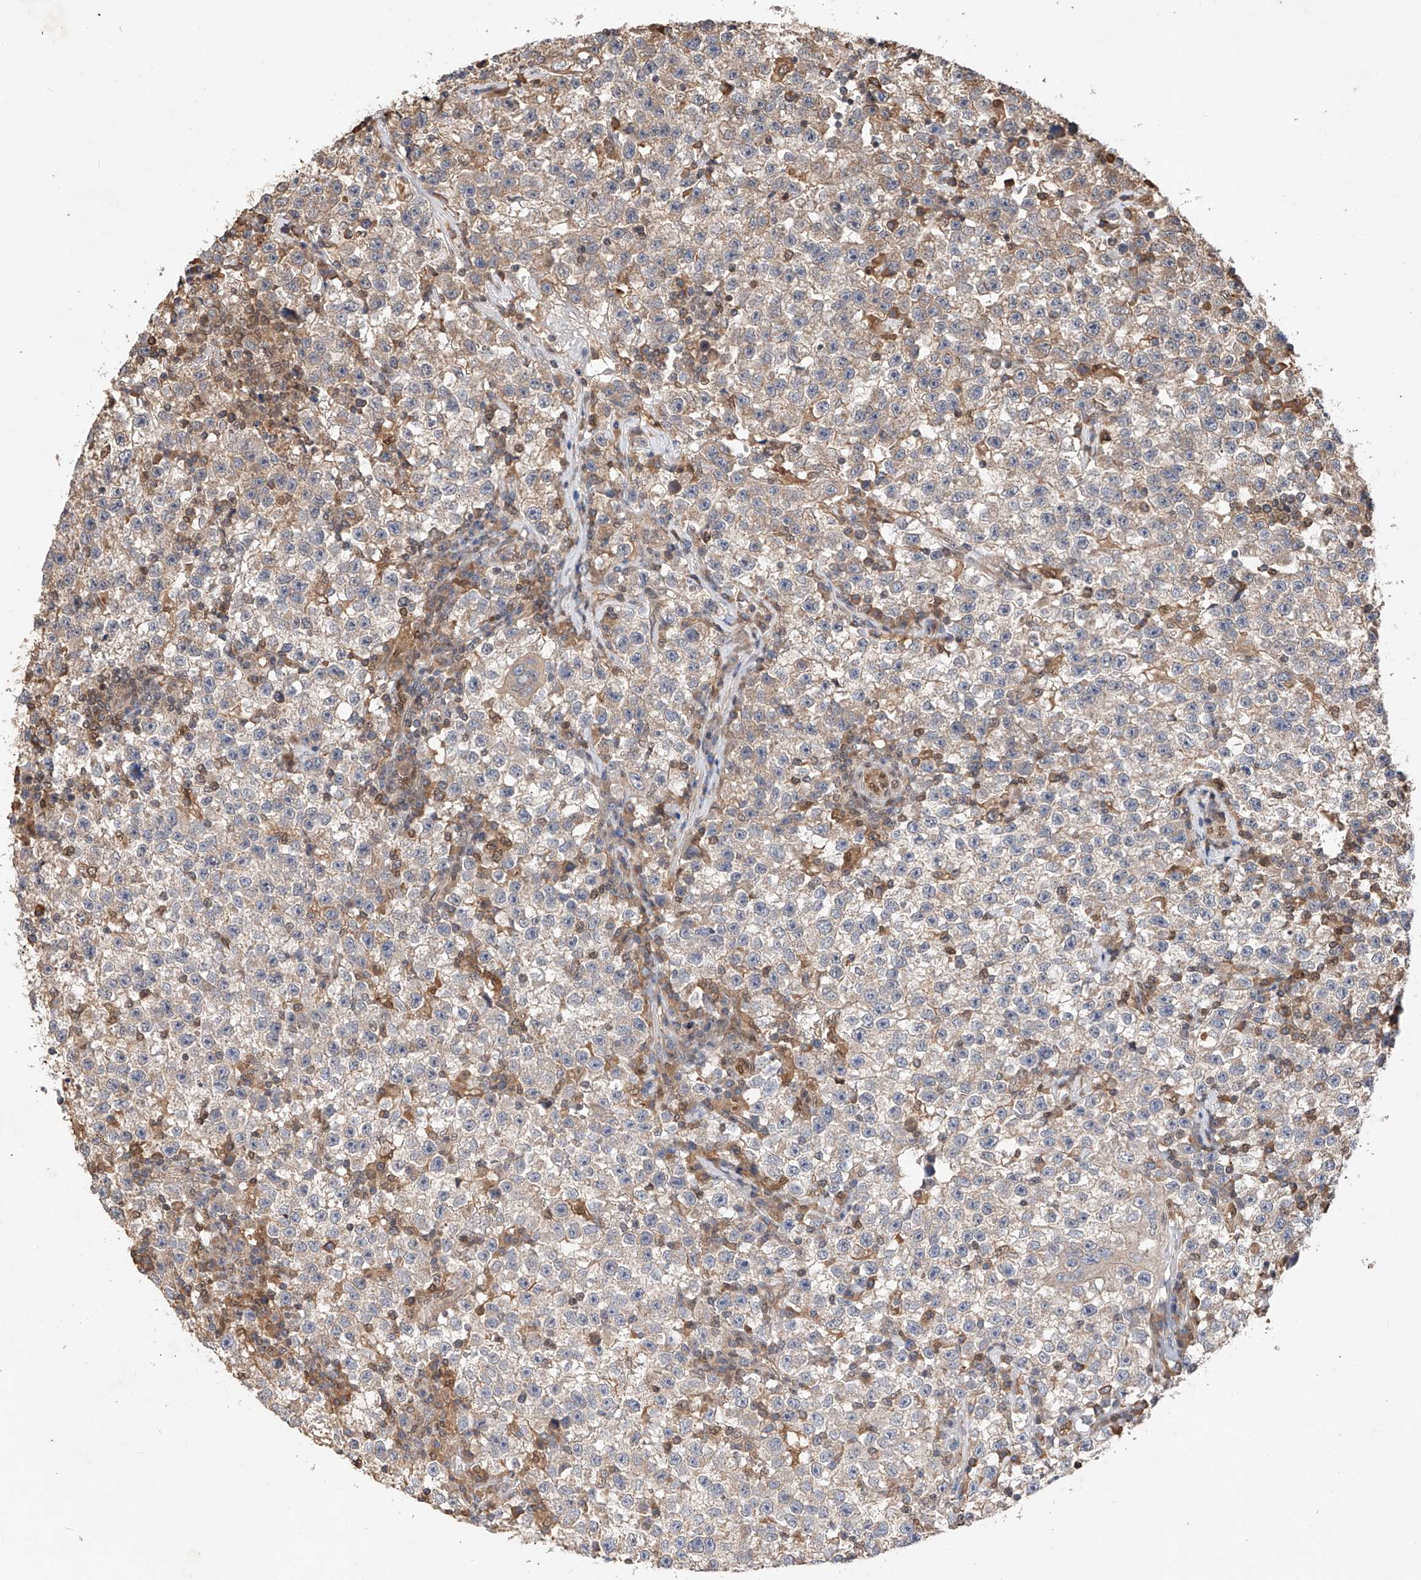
{"staining": {"intensity": "weak", "quantity": "<25%", "location": "cytoplasmic/membranous"}, "tissue": "testis cancer", "cell_type": "Tumor cells", "image_type": "cancer", "snomed": [{"axis": "morphology", "description": "Seminoma, NOS"}, {"axis": "topography", "description": "Testis"}], "caption": "Immunohistochemistry image of human seminoma (testis) stained for a protein (brown), which demonstrates no expression in tumor cells. (Stains: DAB (3,3'-diaminobenzidine) IHC with hematoxylin counter stain, Microscopy: brightfield microscopy at high magnification).", "gene": "RILPL2", "patient": {"sex": "male", "age": 22}}